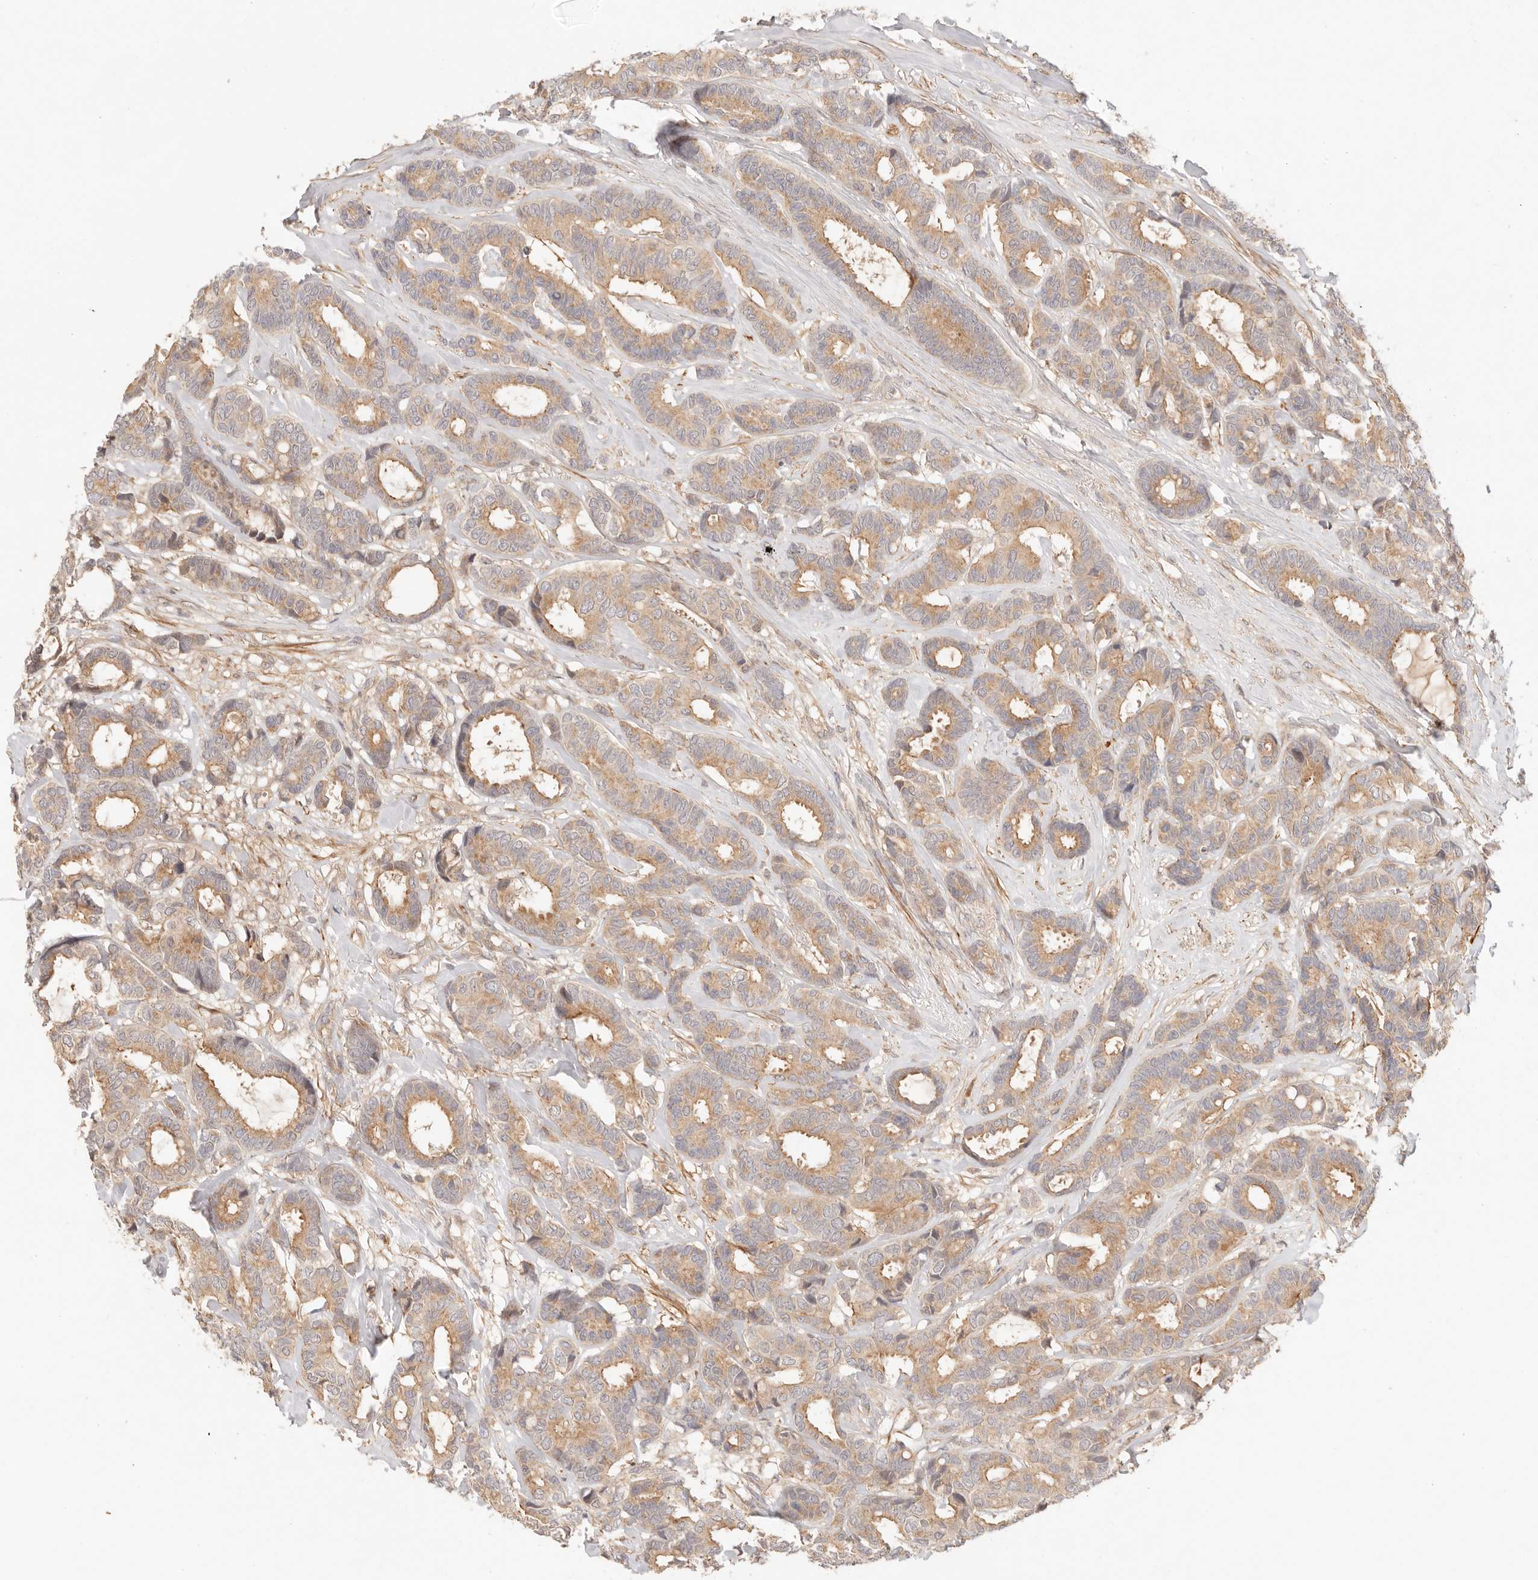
{"staining": {"intensity": "moderate", "quantity": ">75%", "location": "cytoplasmic/membranous"}, "tissue": "breast cancer", "cell_type": "Tumor cells", "image_type": "cancer", "snomed": [{"axis": "morphology", "description": "Duct carcinoma"}, {"axis": "topography", "description": "Breast"}], "caption": "This is an image of IHC staining of infiltrating ductal carcinoma (breast), which shows moderate staining in the cytoplasmic/membranous of tumor cells.", "gene": "IL1R2", "patient": {"sex": "female", "age": 87}}